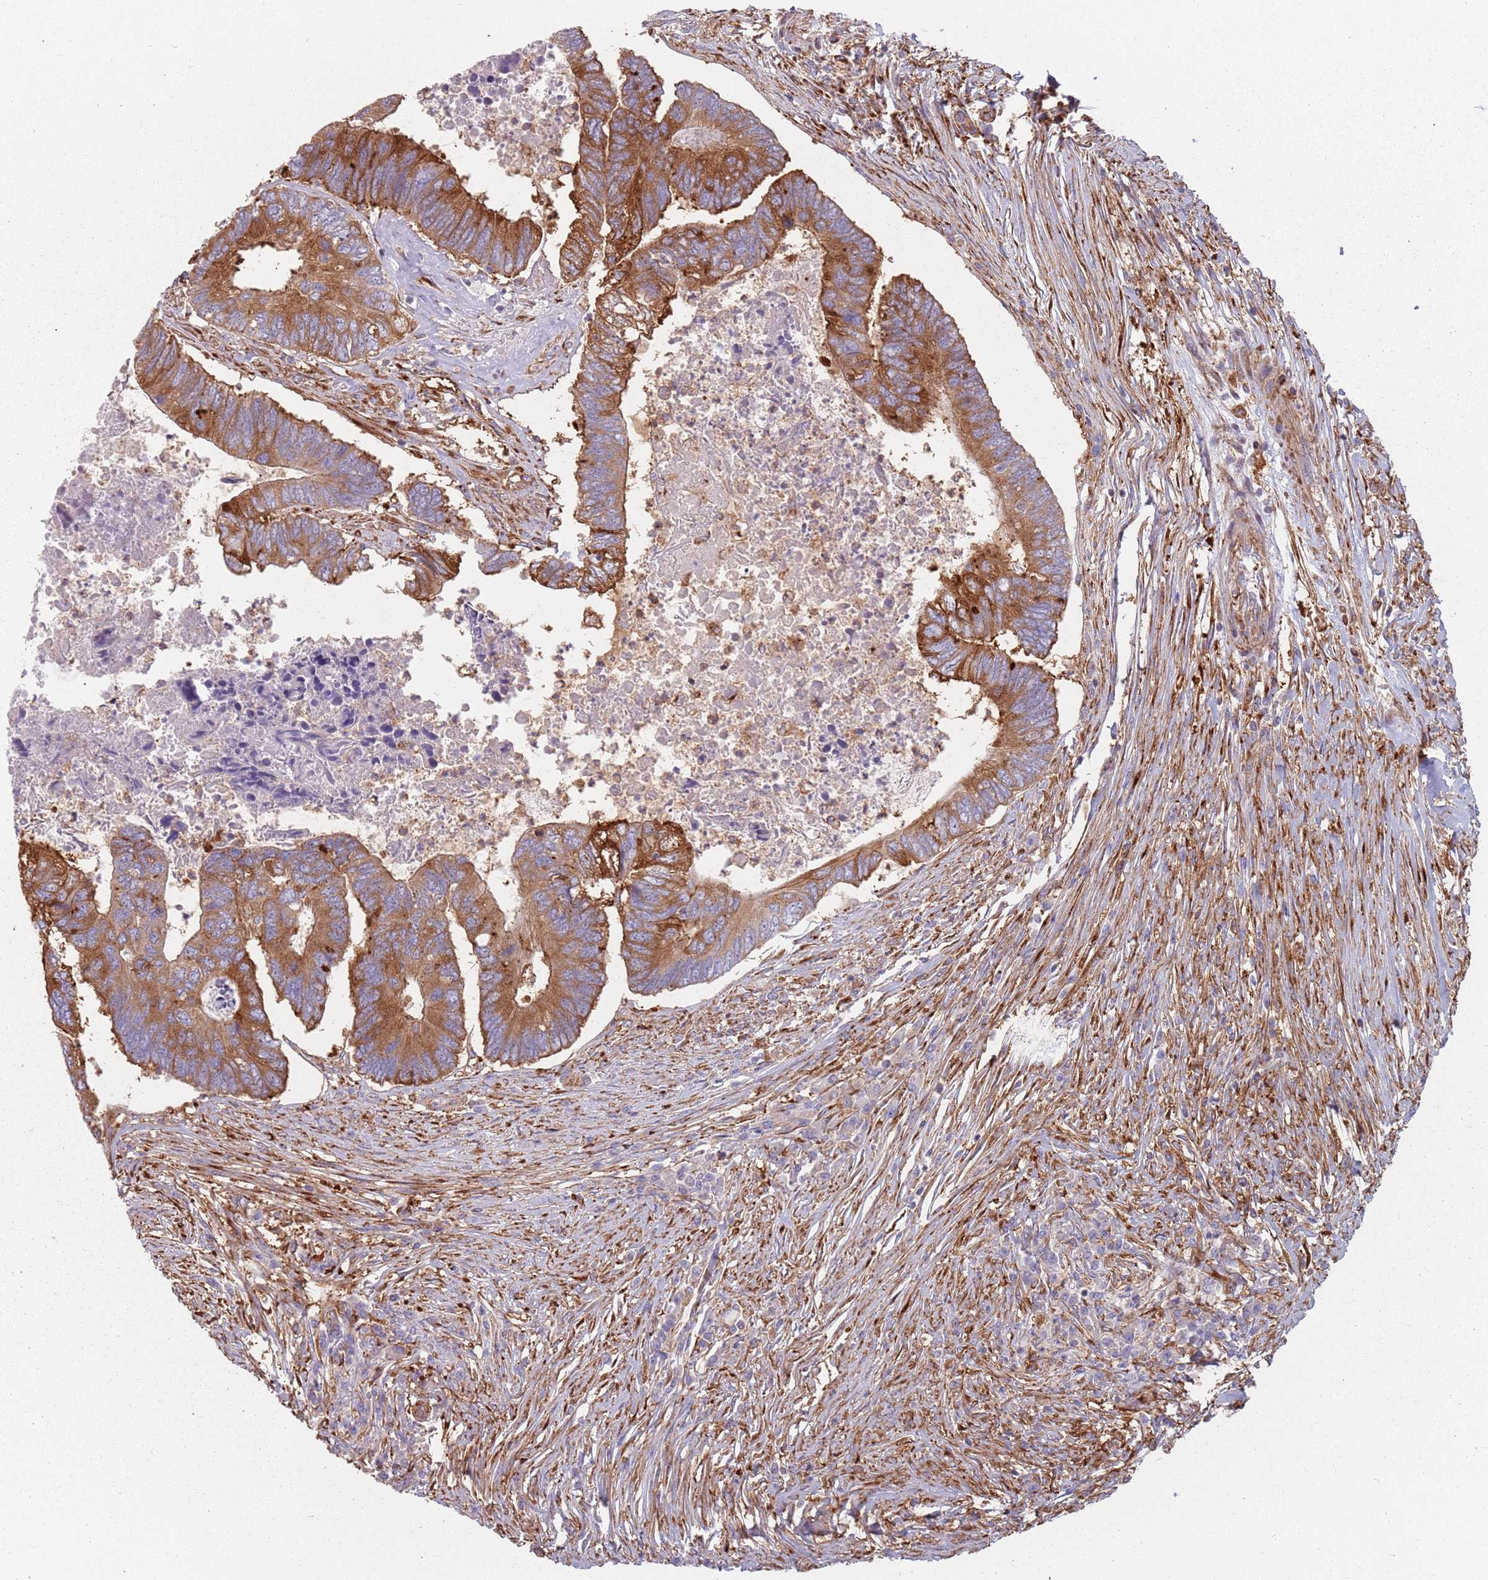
{"staining": {"intensity": "strong", "quantity": ">75%", "location": "cytoplasmic/membranous"}, "tissue": "colorectal cancer", "cell_type": "Tumor cells", "image_type": "cancer", "snomed": [{"axis": "morphology", "description": "Adenocarcinoma, NOS"}, {"axis": "topography", "description": "Colon"}], "caption": "This histopathology image exhibits IHC staining of human adenocarcinoma (colorectal), with high strong cytoplasmic/membranous staining in approximately >75% of tumor cells.", "gene": "TPD52L2", "patient": {"sex": "female", "age": 67}}